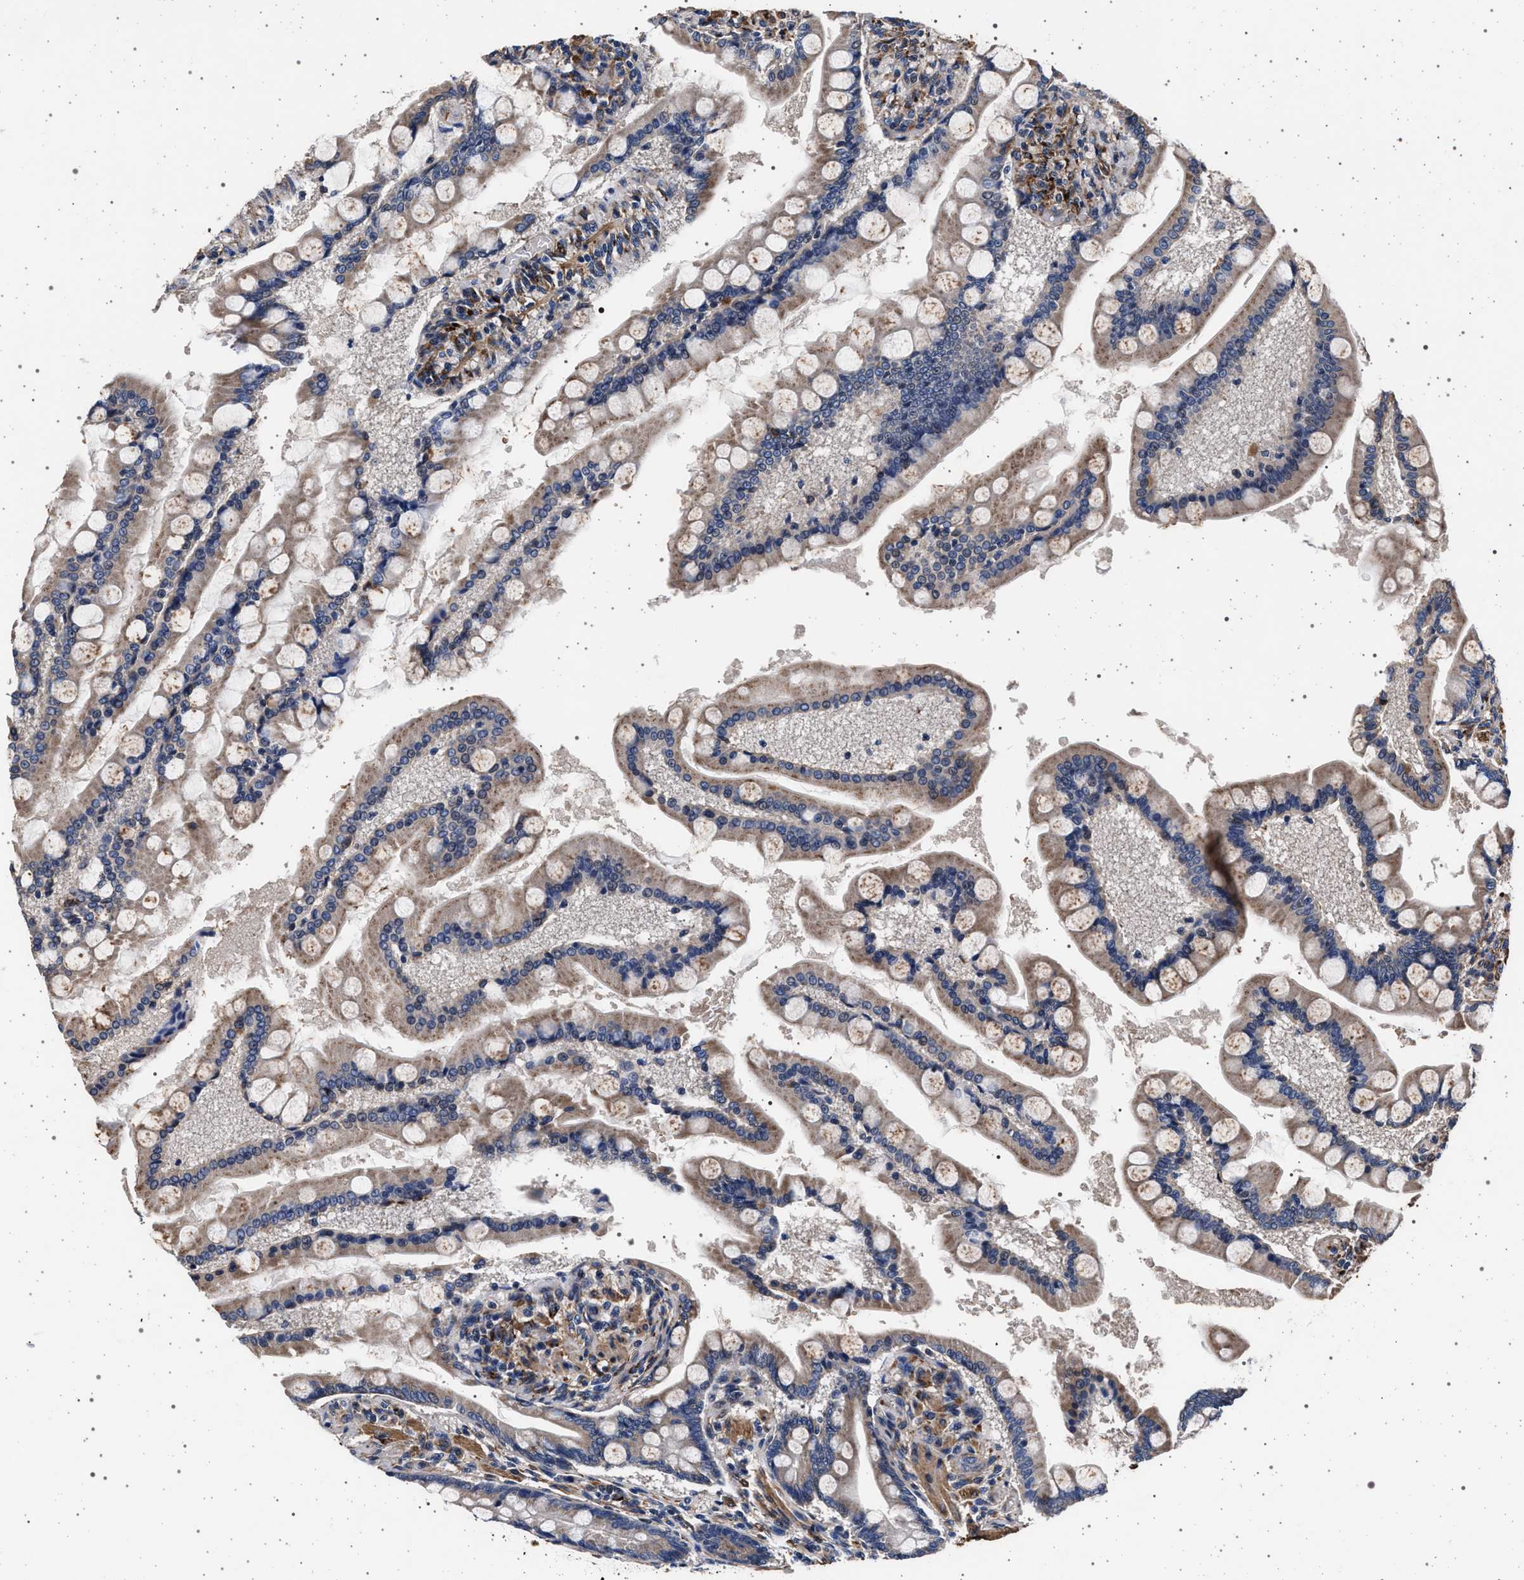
{"staining": {"intensity": "moderate", "quantity": ">75%", "location": "cytoplasmic/membranous"}, "tissue": "small intestine", "cell_type": "Glandular cells", "image_type": "normal", "snomed": [{"axis": "morphology", "description": "Normal tissue, NOS"}, {"axis": "topography", "description": "Small intestine"}], "caption": "DAB (3,3'-diaminobenzidine) immunohistochemical staining of unremarkable human small intestine displays moderate cytoplasmic/membranous protein staining in about >75% of glandular cells.", "gene": "KCNK6", "patient": {"sex": "male", "age": 41}}